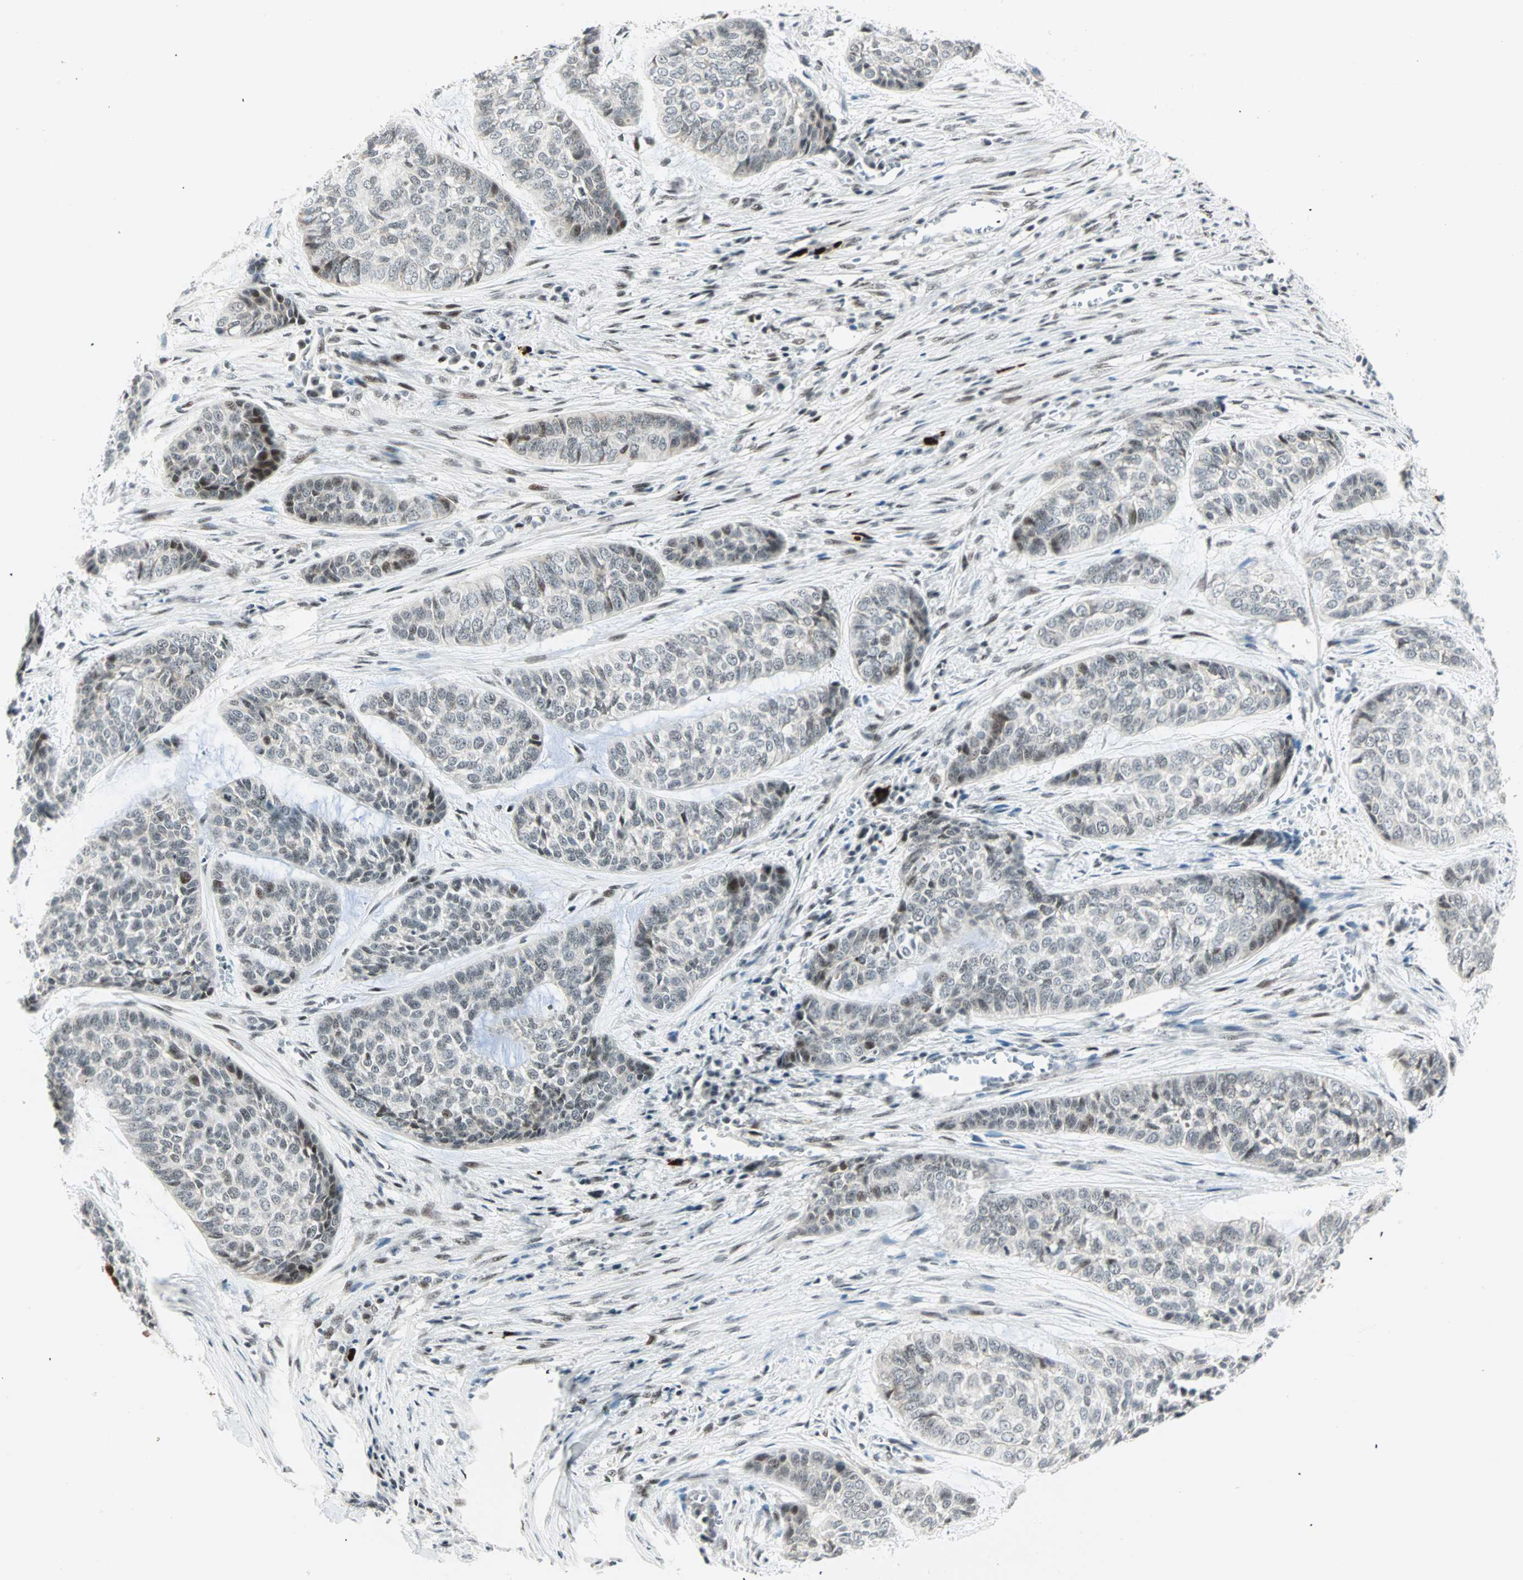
{"staining": {"intensity": "moderate", "quantity": "<25%", "location": "nuclear"}, "tissue": "skin cancer", "cell_type": "Tumor cells", "image_type": "cancer", "snomed": [{"axis": "morphology", "description": "Basal cell carcinoma"}, {"axis": "topography", "description": "Skin"}], "caption": "IHC of human basal cell carcinoma (skin) demonstrates low levels of moderate nuclear expression in approximately <25% of tumor cells.", "gene": "PKNOX1", "patient": {"sex": "female", "age": 64}}